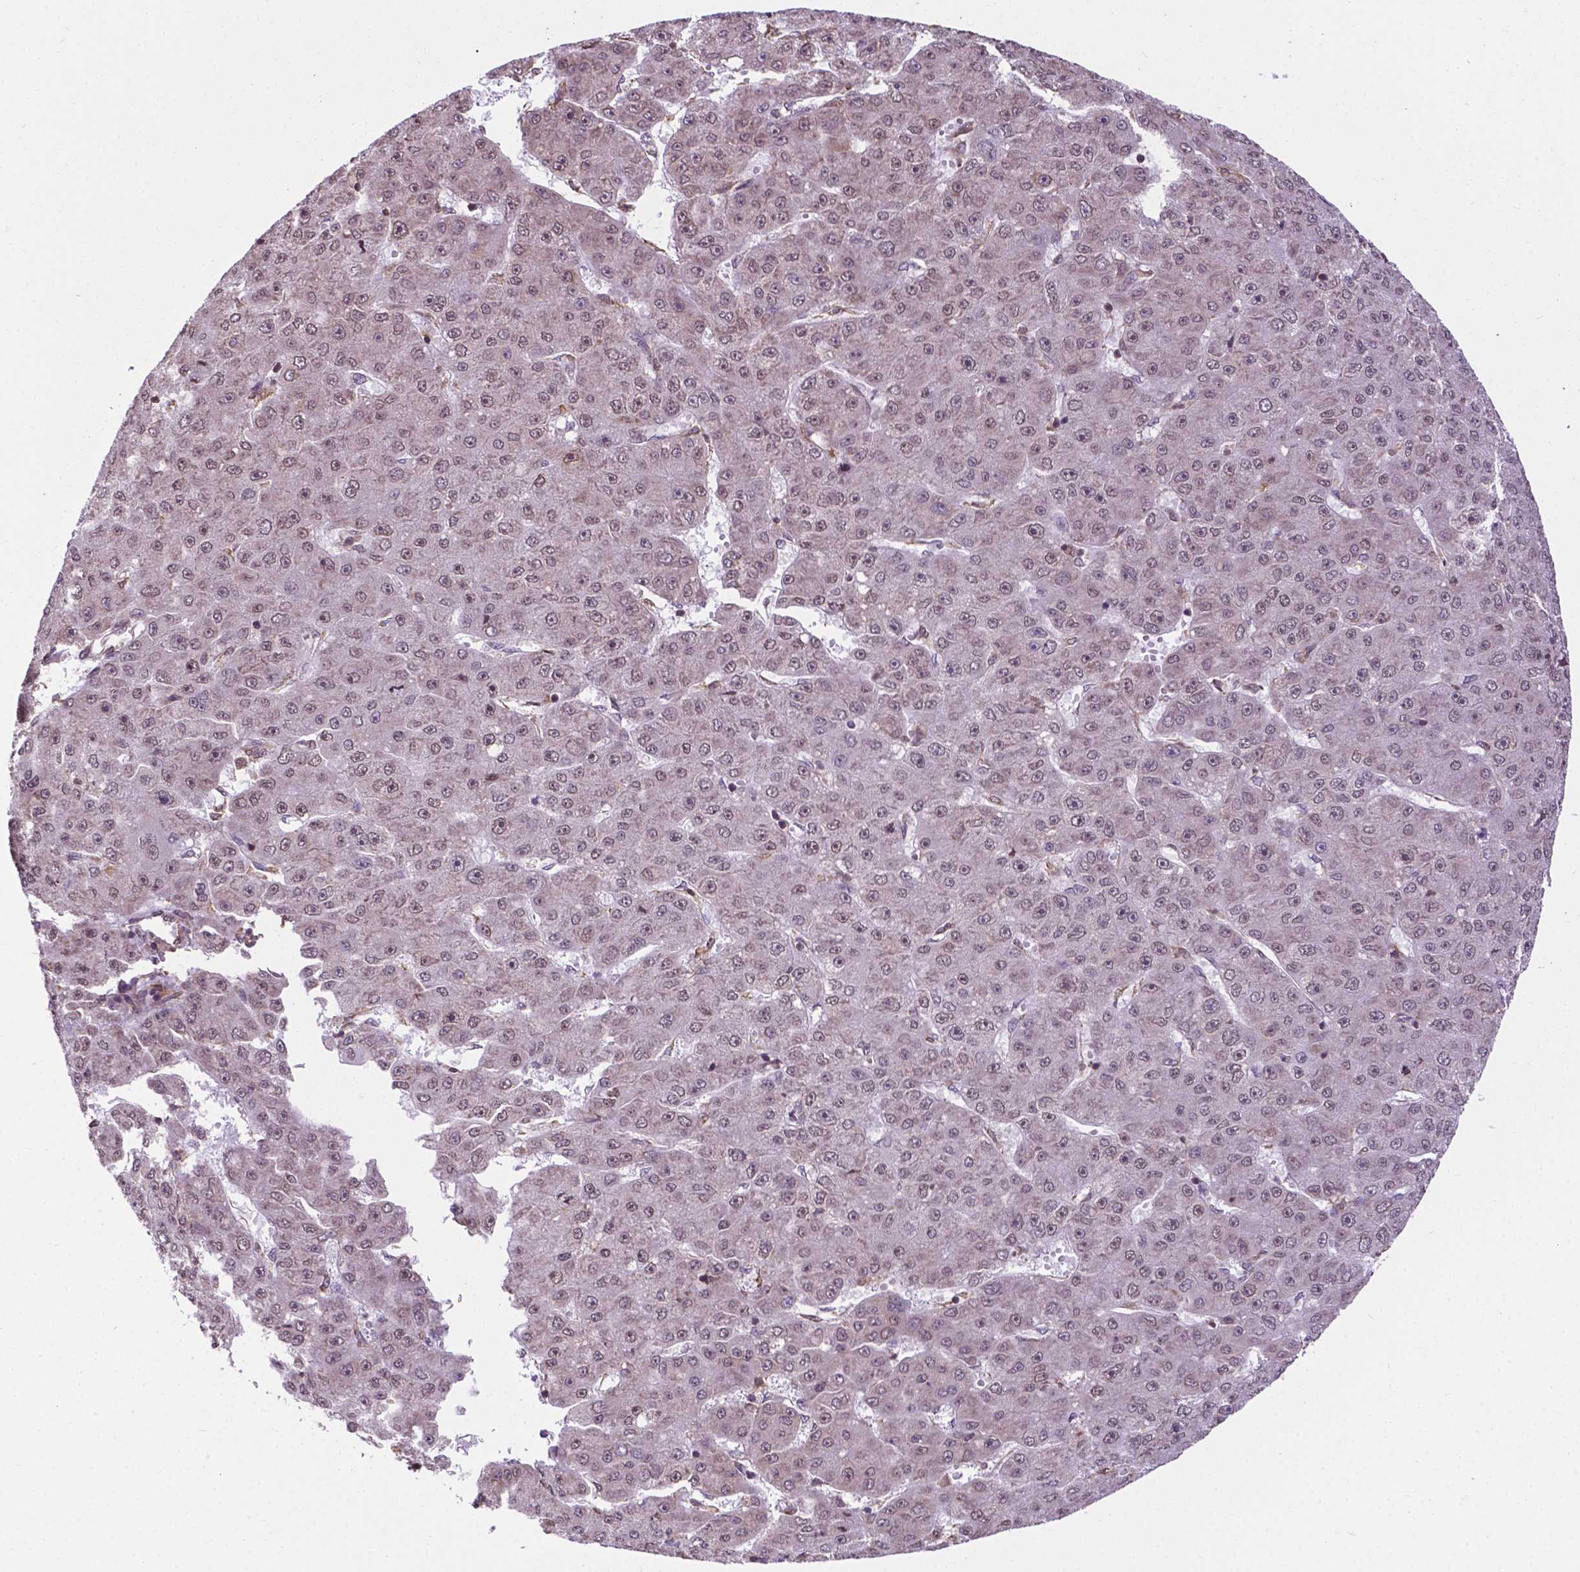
{"staining": {"intensity": "weak", "quantity": "<25%", "location": "nuclear"}, "tissue": "liver cancer", "cell_type": "Tumor cells", "image_type": "cancer", "snomed": [{"axis": "morphology", "description": "Carcinoma, Hepatocellular, NOS"}, {"axis": "topography", "description": "Liver"}], "caption": "IHC image of human liver cancer stained for a protein (brown), which exhibits no staining in tumor cells.", "gene": "GANAB", "patient": {"sex": "male", "age": 67}}